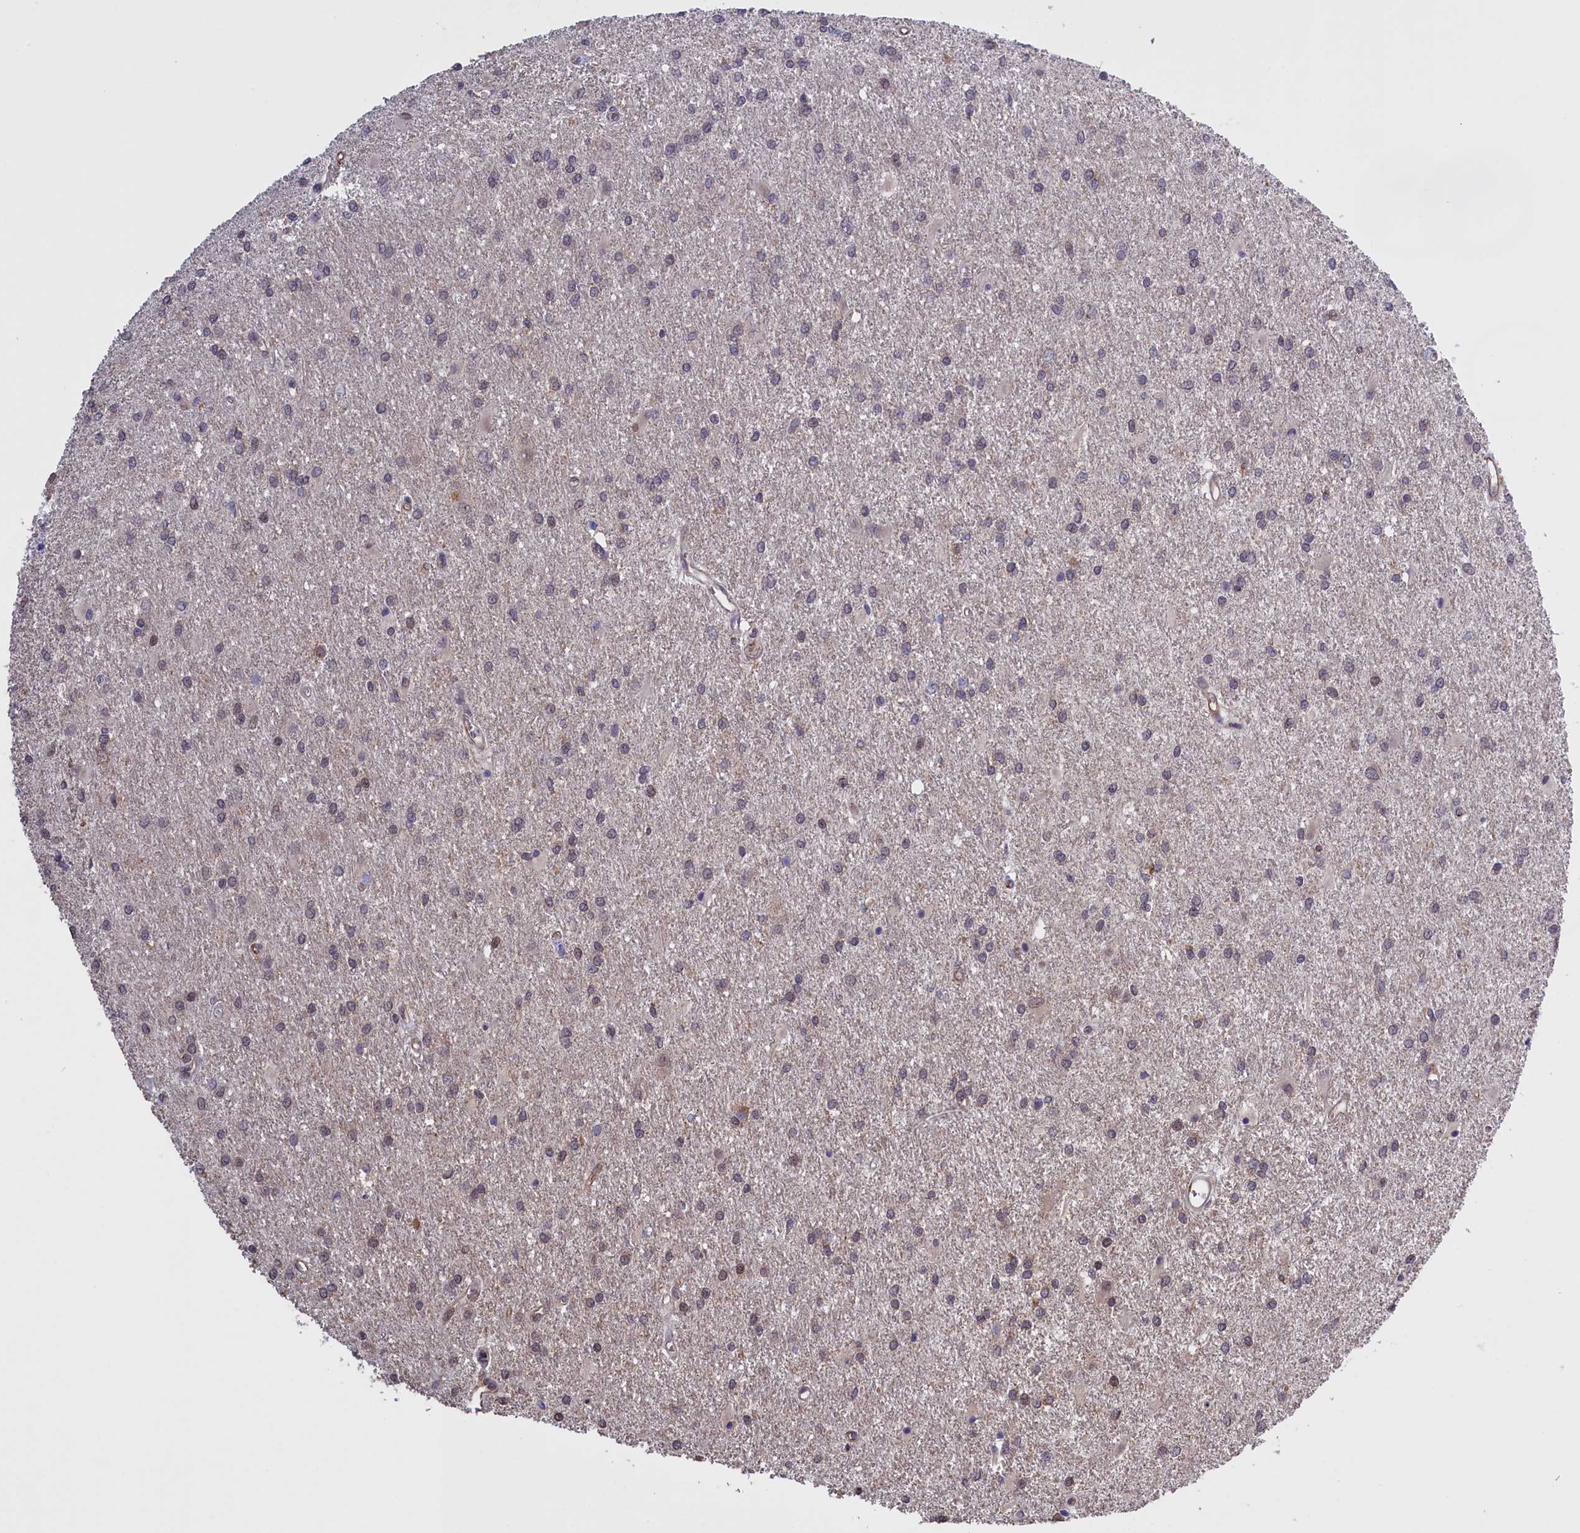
{"staining": {"intensity": "negative", "quantity": "none", "location": "none"}, "tissue": "glioma", "cell_type": "Tumor cells", "image_type": "cancer", "snomed": [{"axis": "morphology", "description": "Glioma, malignant, High grade"}, {"axis": "topography", "description": "Brain"}], "caption": "DAB (3,3'-diaminobenzidine) immunohistochemical staining of human glioma shows no significant staining in tumor cells. (DAB (3,3'-diaminobenzidine) immunohistochemistry with hematoxylin counter stain).", "gene": "COL19A1", "patient": {"sex": "female", "age": 50}}